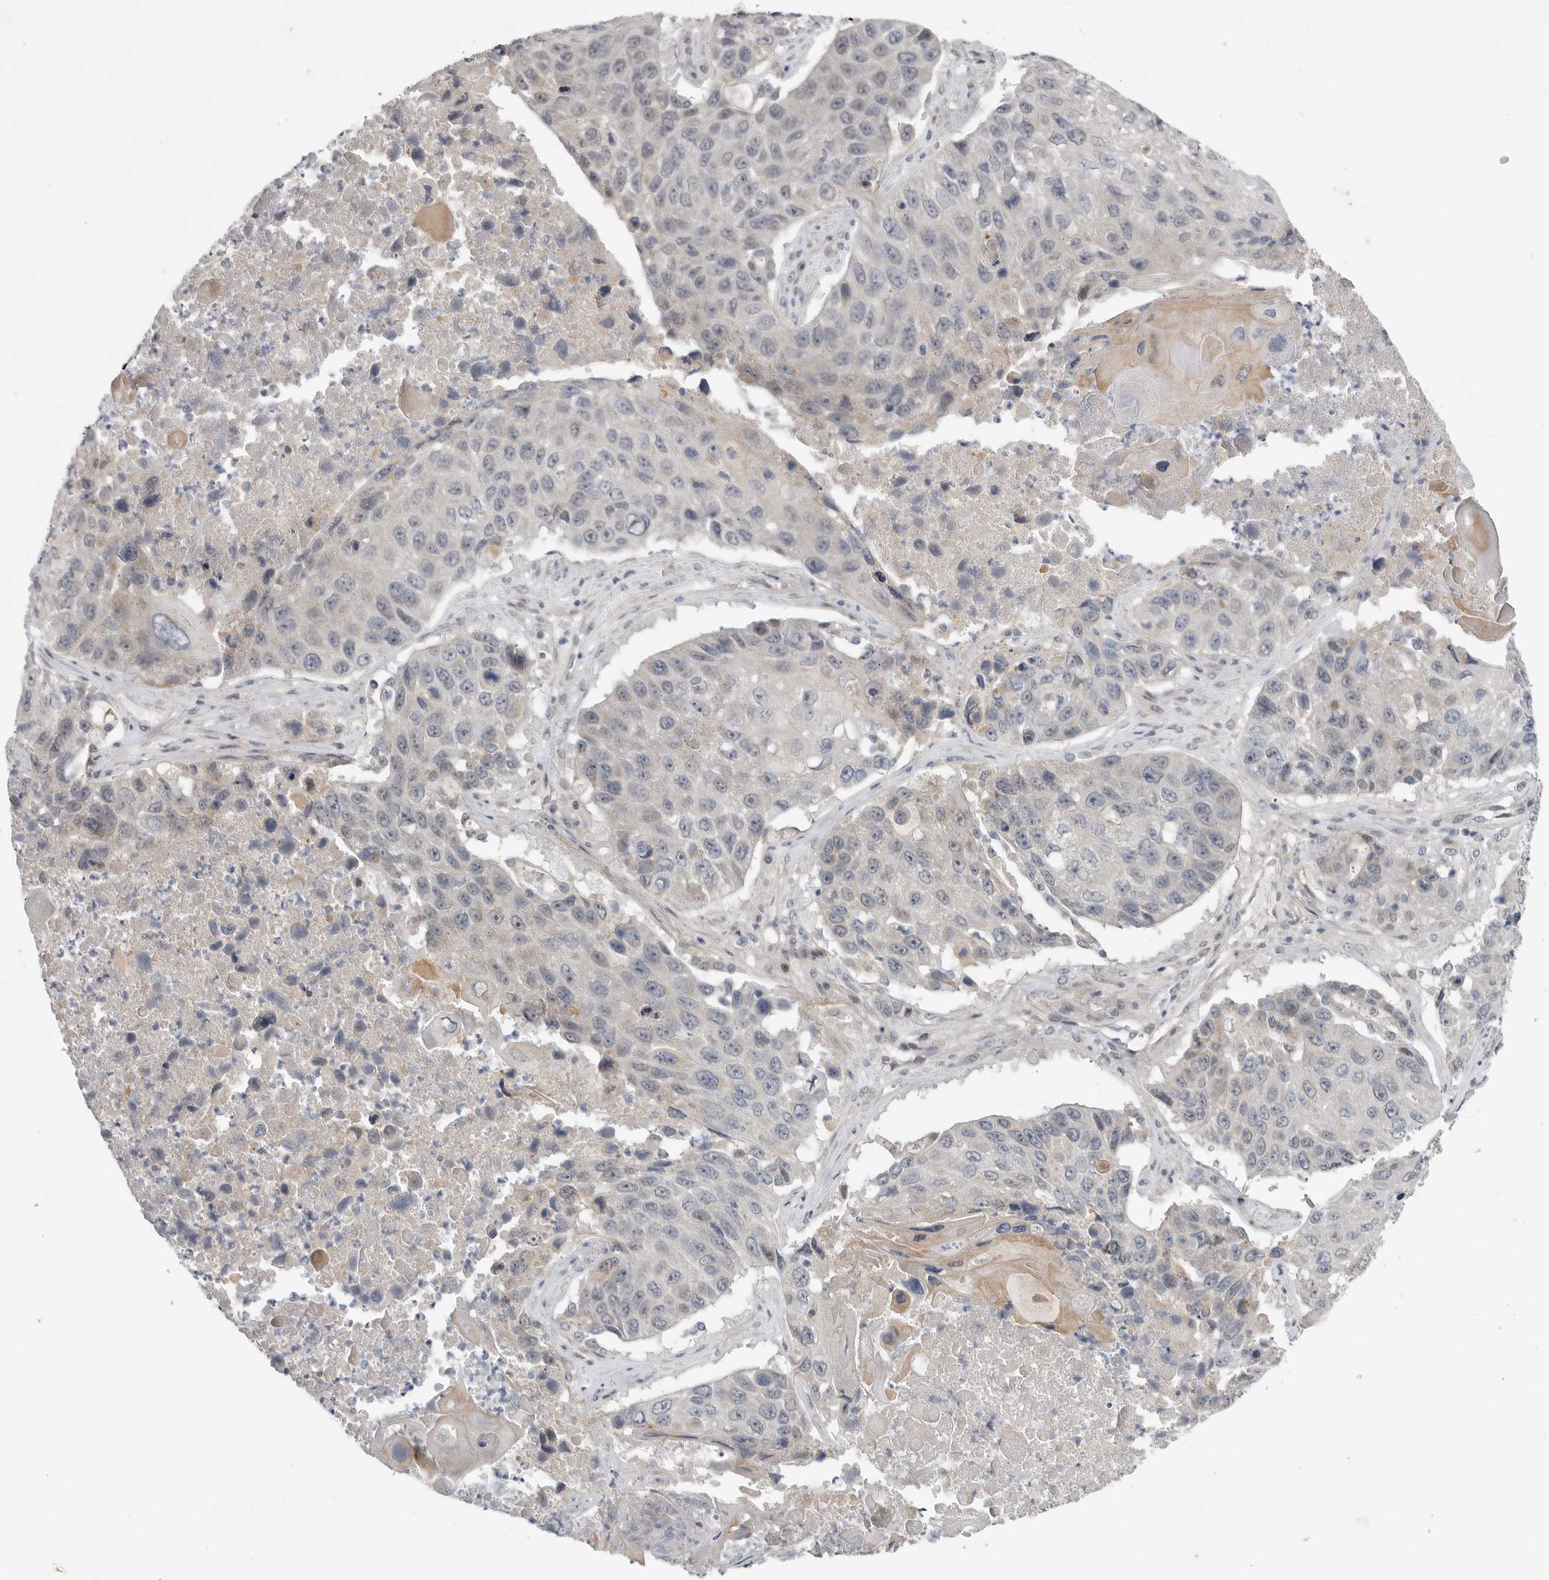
{"staining": {"intensity": "negative", "quantity": "none", "location": "none"}, "tissue": "lung cancer", "cell_type": "Tumor cells", "image_type": "cancer", "snomed": [{"axis": "morphology", "description": "Squamous cell carcinoma, NOS"}, {"axis": "topography", "description": "Lung"}], "caption": "Tumor cells show no significant protein staining in lung cancer.", "gene": "FBXO43", "patient": {"sex": "male", "age": 61}}